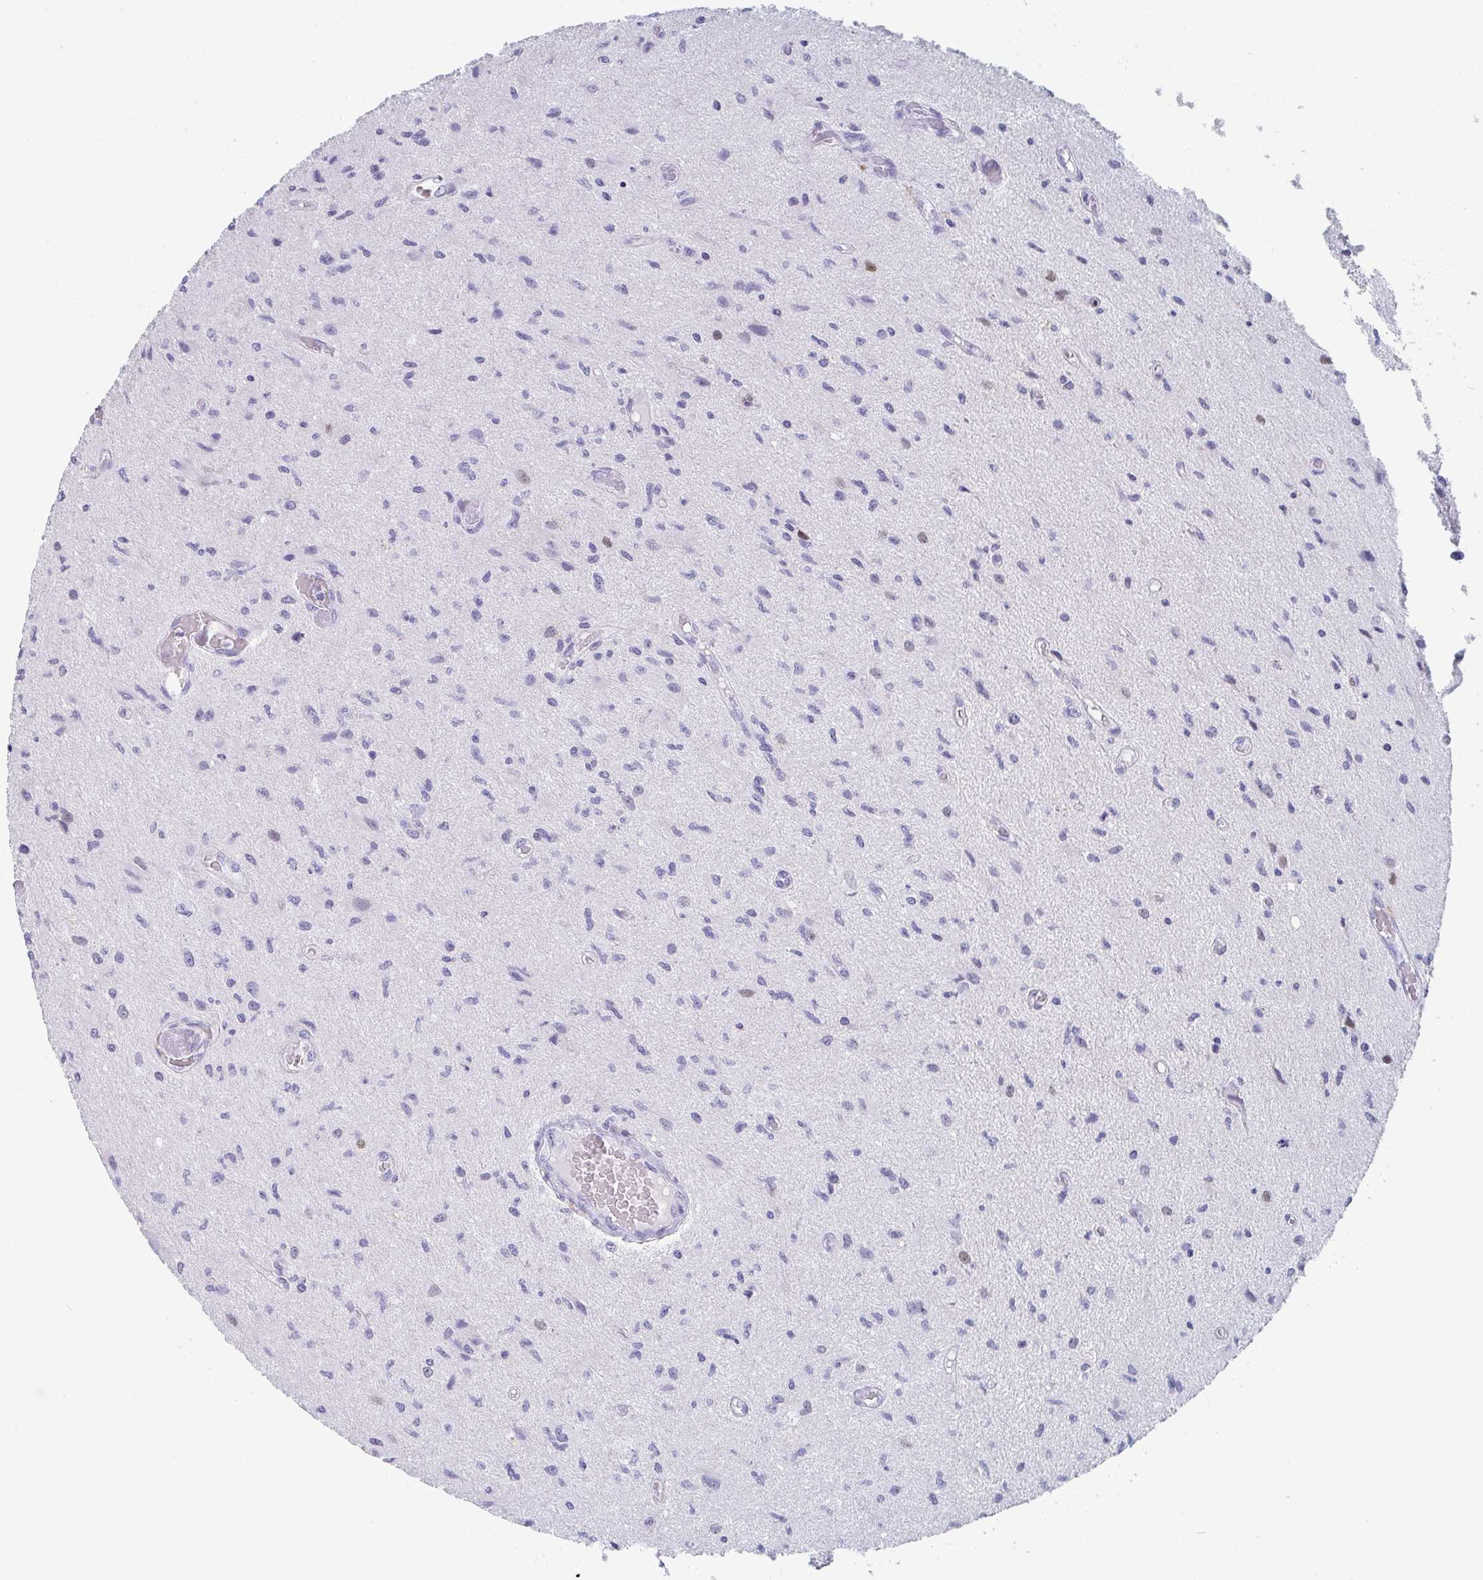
{"staining": {"intensity": "negative", "quantity": "none", "location": "none"}, "tissue": "glioma", "cell_type": "Tumor cells", "image_type": "cancer", "snomed": [{"axis": "morphology", "description": "Glioma, malignant, High grade"}, {"axis": "topography", "description": "Brain"}], "caption": "Immunohistochemistry image of neoplastic tissue: human malignant glioma (high-grade) stained with DAB demonstrates no significant protein staining in tumor cells. Nuclei are stained in blue.", "gene": "RUBCN", "patient": {"sex": "male", "age": 67}}